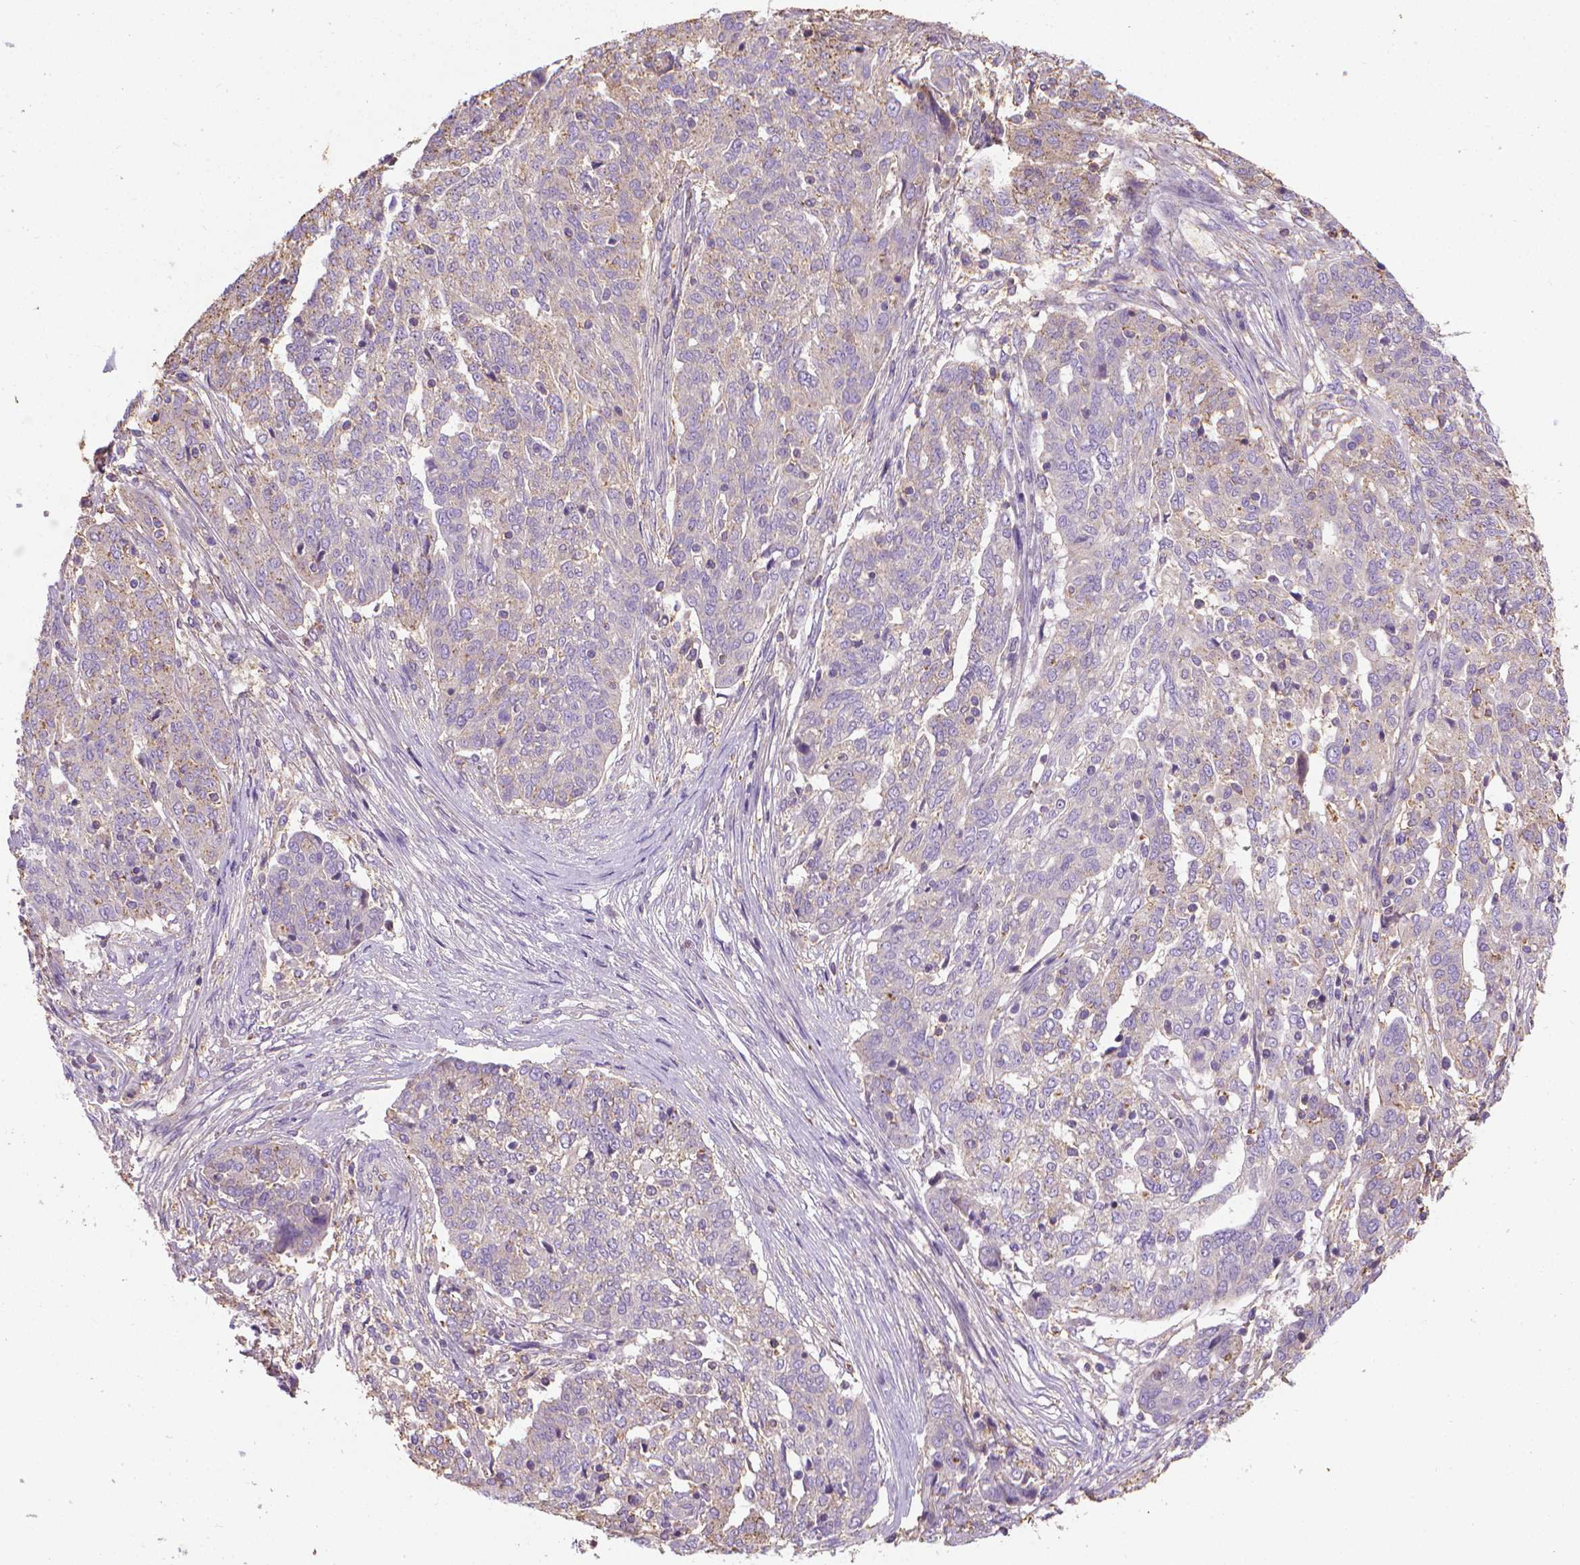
{"staining": {"intensity": "weak", "quantity": "<25%", "location": "cytoplasmic/membranous"}, "tissue": "ovarian cancer", "cell_type": "Tumor cells", "image_type": "cancer", "snomed": [{"axis": "morphology", "description": "Cystadenocarcinoma, serous, NOS"}, {"axis": "topography", "description": "Ovary"}], "caption": "High power microscopy image of an immunohistochemistry (IHC) micrograph of ovarian serous cystadenocarcinoma, revealing no significant staining in tumor cells.", "gene": "SLC51B", "patient": {"sex": "female", "age": 67}}